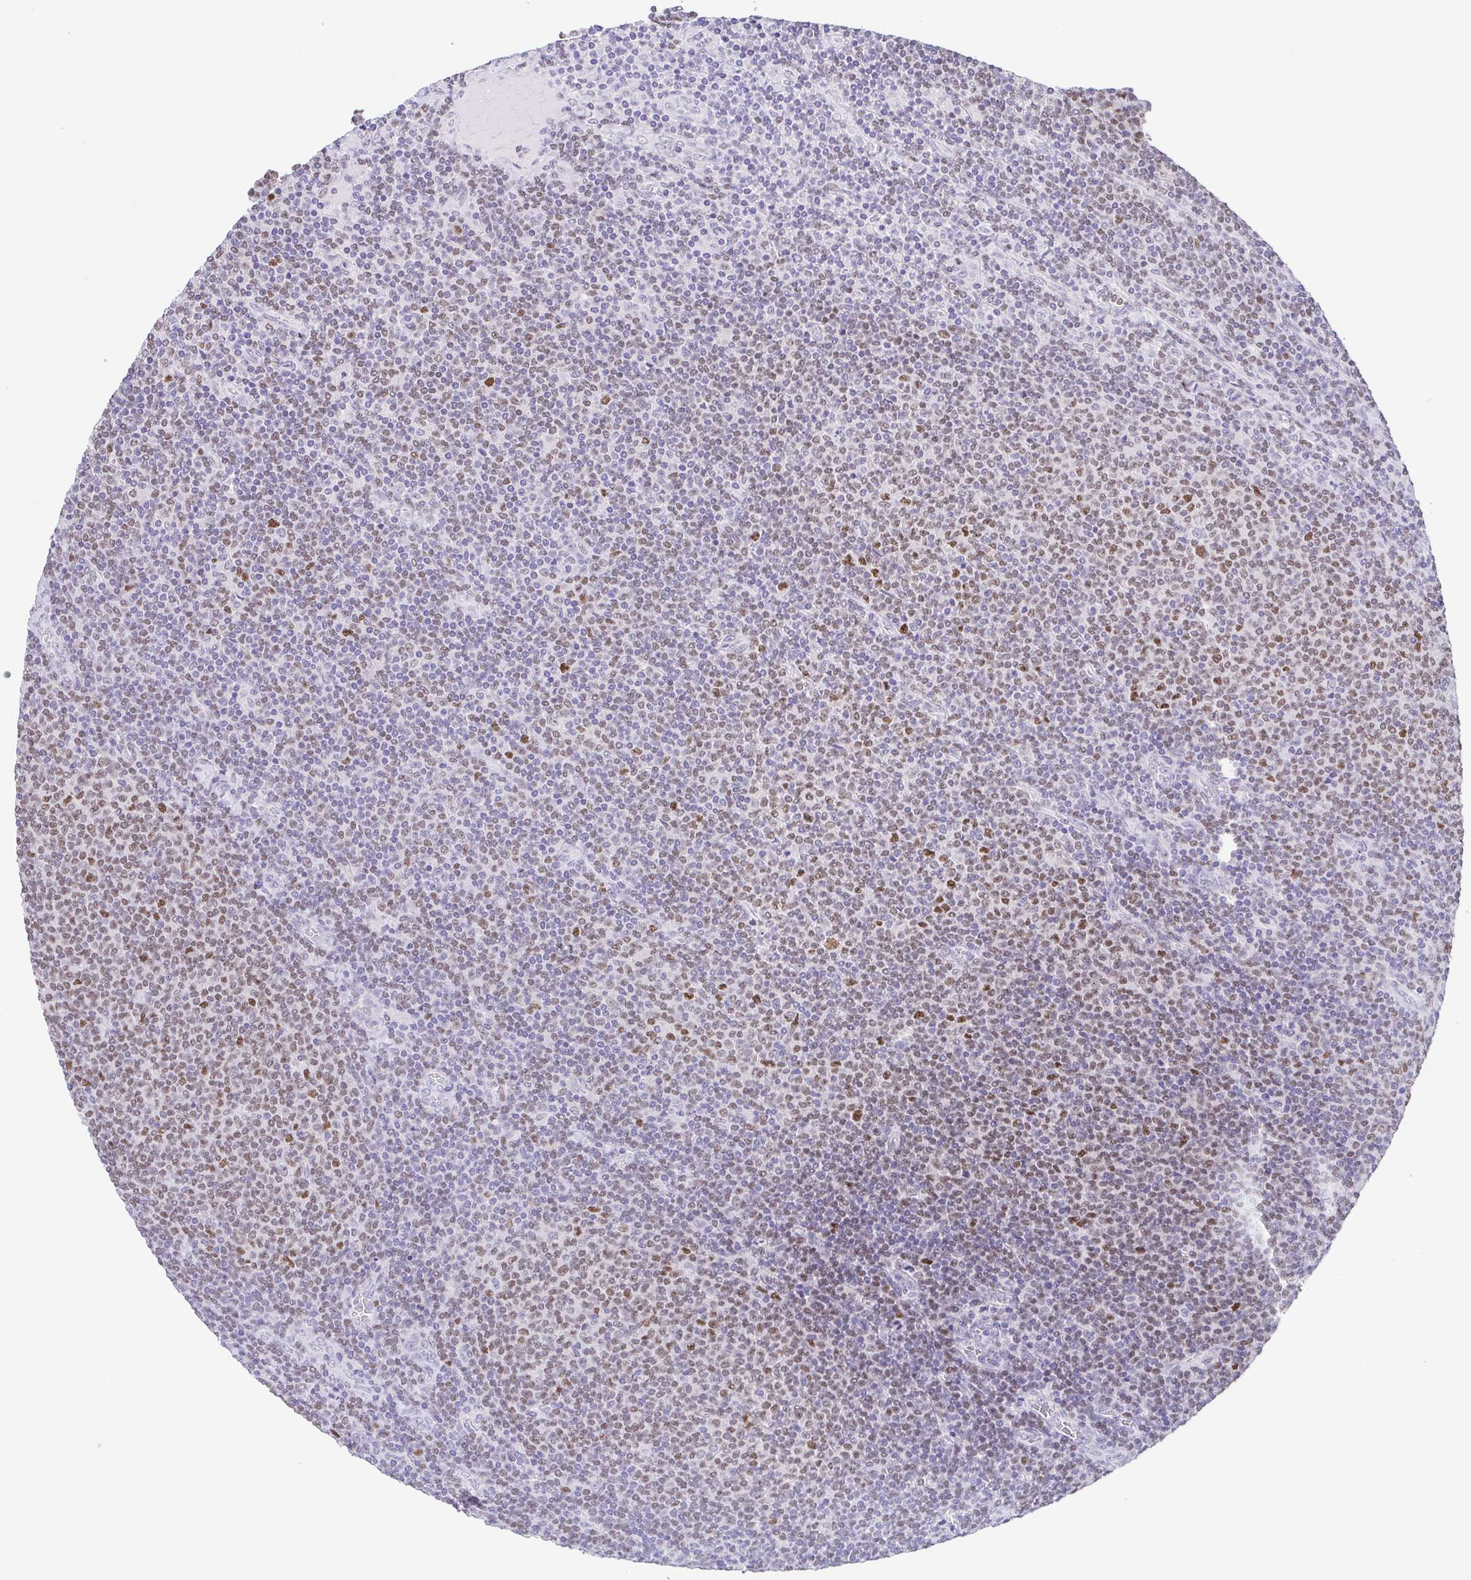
{"staining": {"intensity": "moderate", "quantity": "25%-75%", "location": "nuclear"}, "tissue": "lymphoma", "cell_type": "Tumor cells", "image_type": "cancer", "snomed": [{"axis": "morphology", "description": "Malignant lymphoma, non-Hodgkin's type, Low grade"}, {"axis": "topography", "description": "Lymph node"}], "caption": "A brown stain labels moderate nuclear expression of a protein in human low-grade malignant lymphoma, non-Hodgkin's type tumor cells.", "gene": "TCF3", "patient": {"sex": "male", "age": 52}}